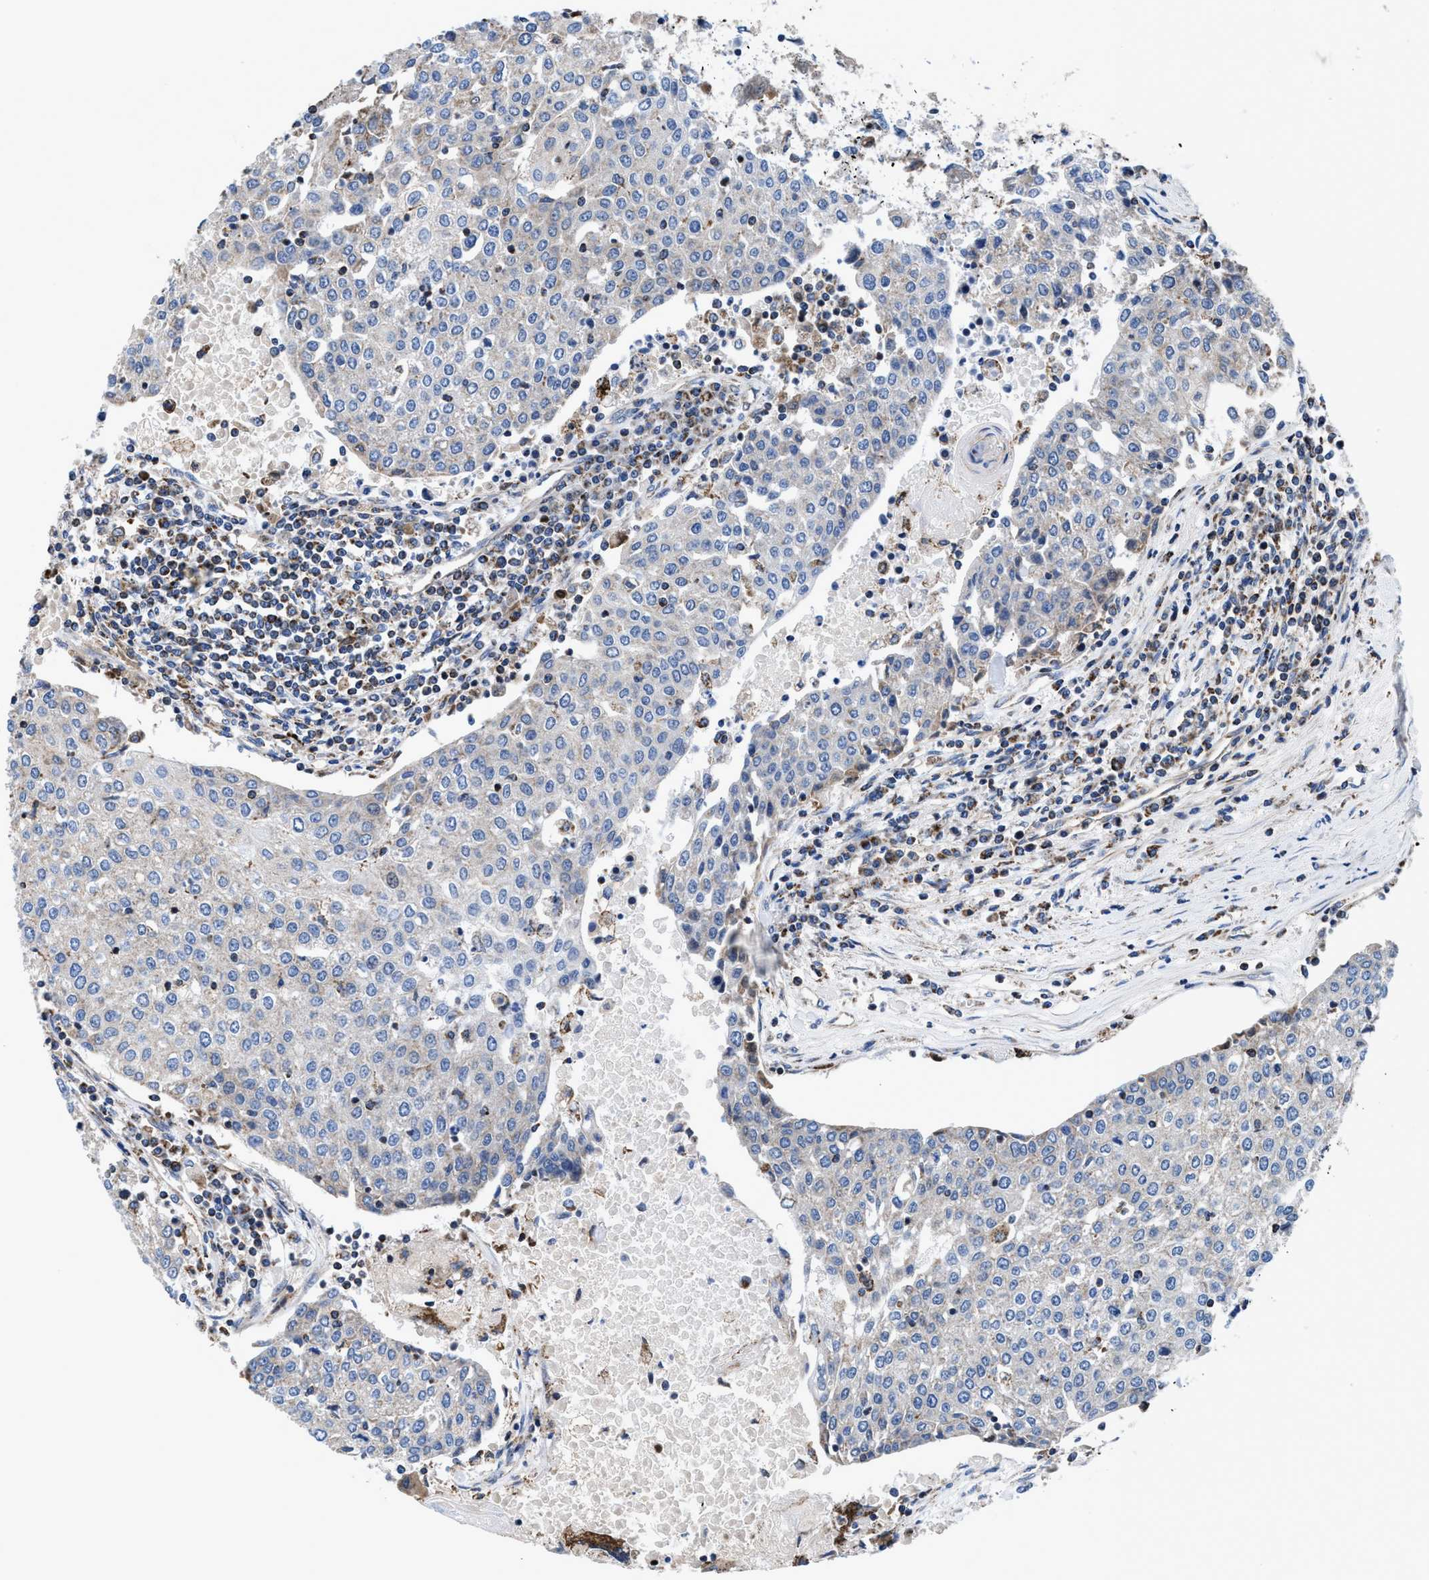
{"staining": {"intensity": "negative", "quantity": "none", "location": "none"}, "tissue": "urothelial cancer", "cell_type": "Tumor cells", "image_type": "cancer", "snomed": [{"axis": "morphology", "description": "Urothelial carcinoma, High grade"}, {"axis": "topography", "description": "Urinary bladder"}], "caption": "Immunohistochemistry (IHC) photomicrograph of neoplastic tissue: urothelial cancer stained with DAB shows no significant protein staining in tumor cells.", "gene": "PRR15L", "patient": {"sex": "female", "age": 85}}